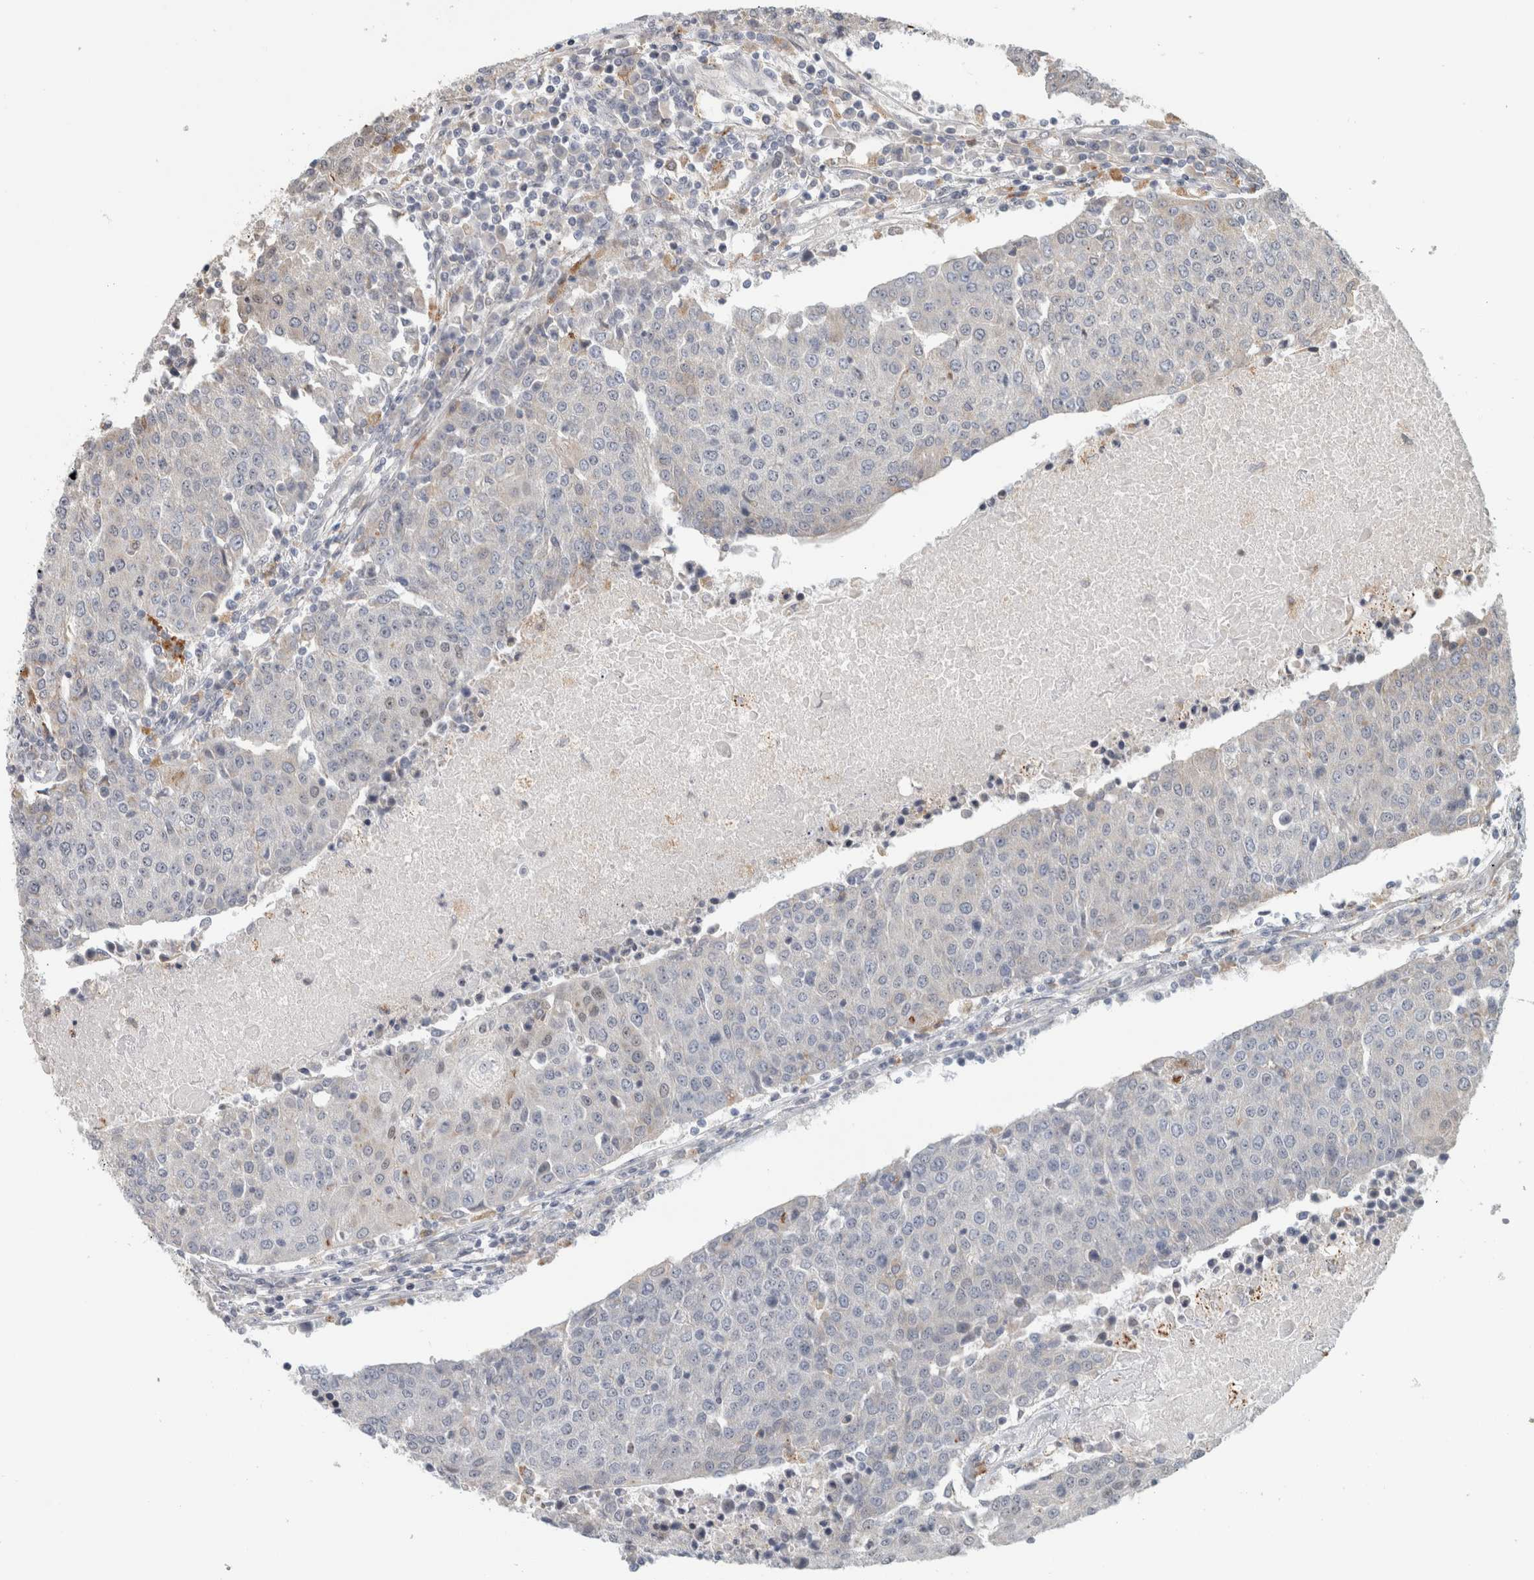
{"staining": {"intensity": "negative", "quantity": "none", "location": "none"}, "tissue": "urothelial cancer", "cell_type": "Tumor cells", "image_type": "cancer", "snomed": [{"axis": "morphology", "description": "Urothelial carcinoma, High grade"}, {"axis": "topography", "description": "Urinary bladder"}], "caption": "DAB (3,3'-diaminobenzidine) immunohistochemical staining of human urothelial carcinoma (high-grade) shows no significant positivity in tumor cells.", "gene": "NAB2", "patient": {"sex": "female", "age": 85}}